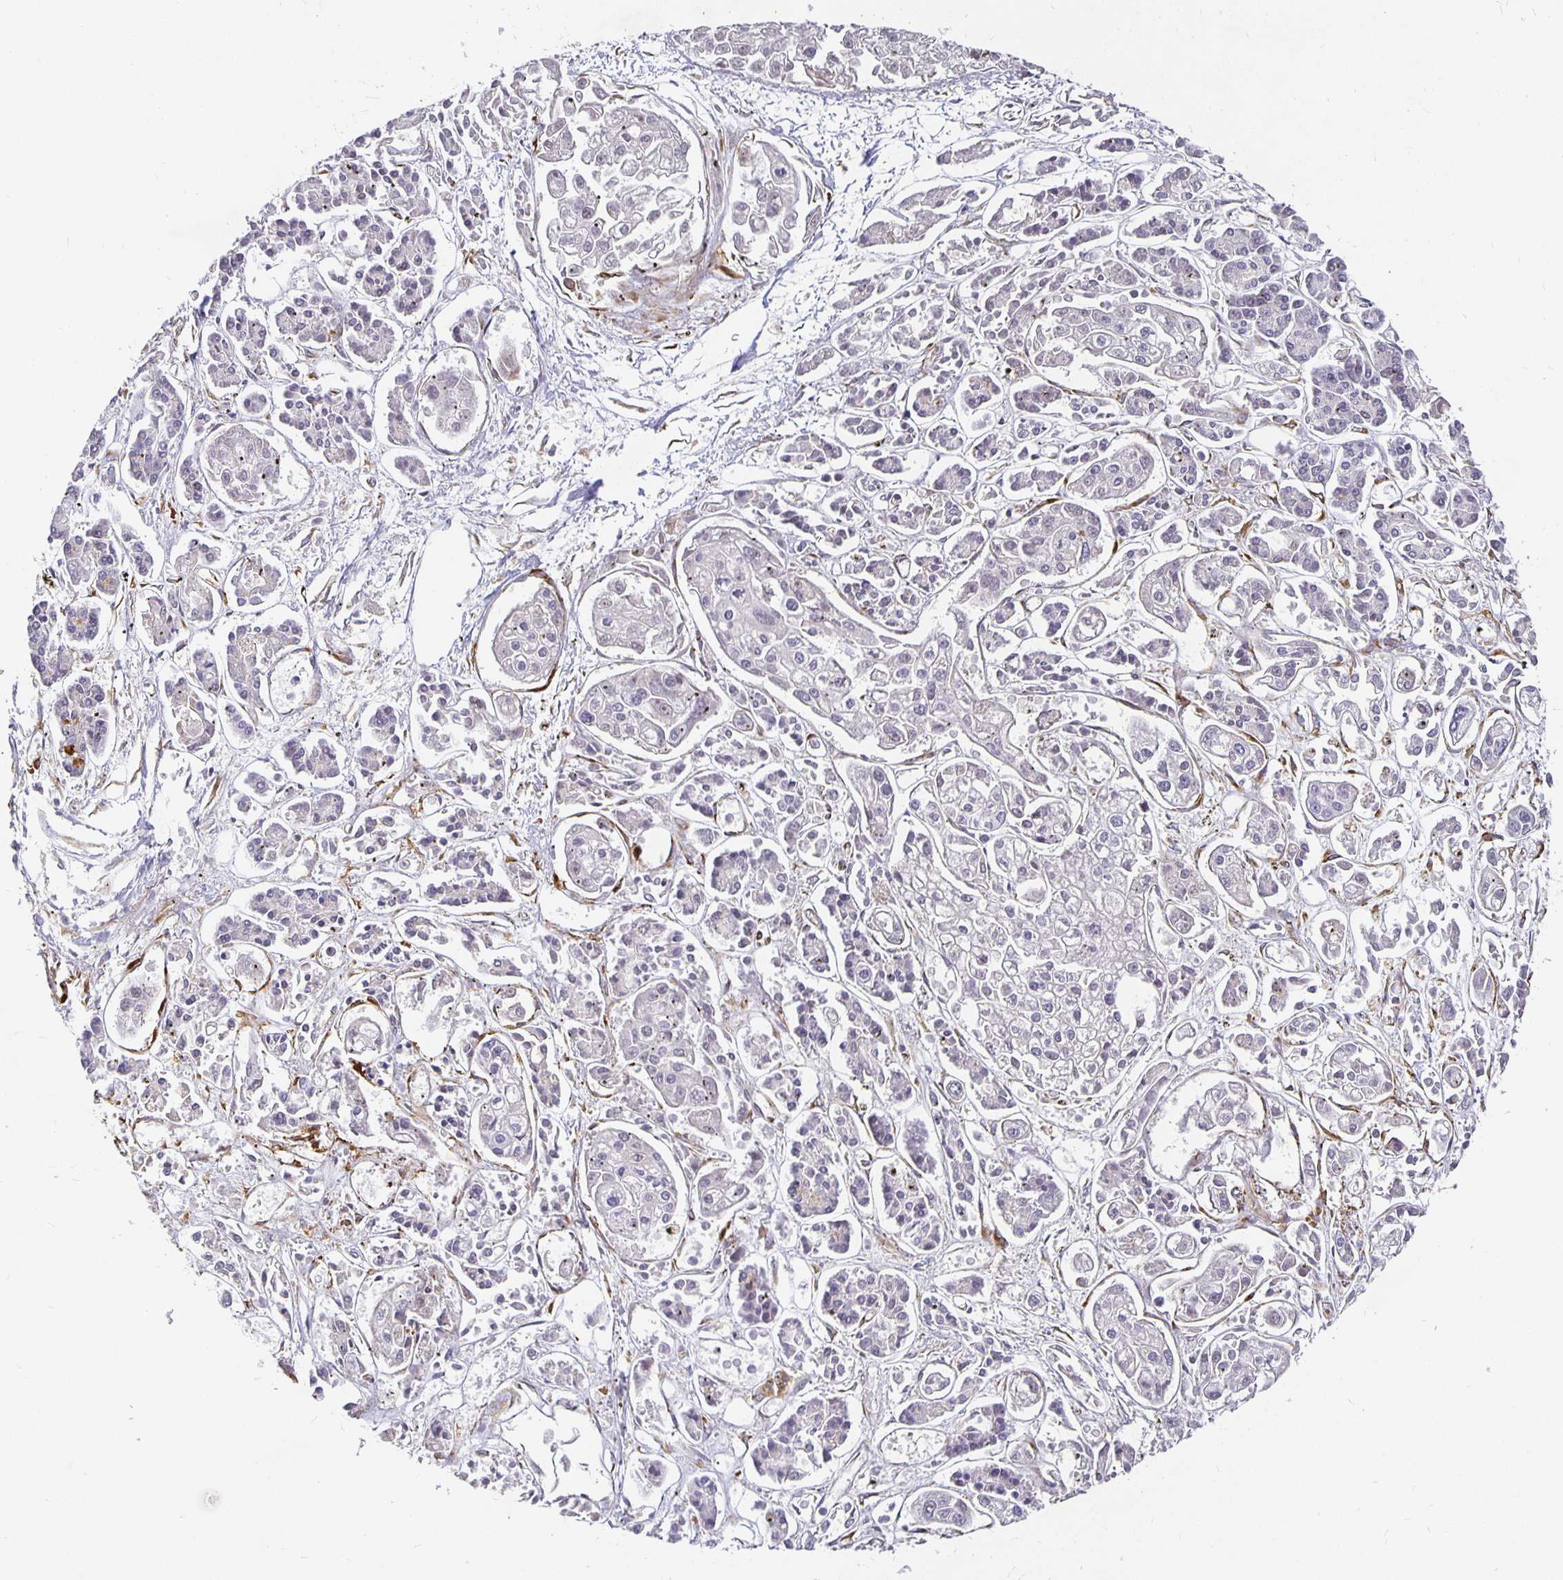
{"staining": {"intensity": "negative", "quantity": "none", "location": "none"}, "tissue": "pancreatic cancer", "cell_type": "Tumor cells", "image_type": "cancer", "snomed": [{"axis": "morphology", "description": "Adenocarcinoma, NOS"}, {"axis": "topography", "description": "Pancreas"}], "caption": "Image shows no significant protein positivity in tumor cells of pancreatic adenocarcinoma.", "gene": "PLOD1", "patient": {"sex": "male", "age": 85}}